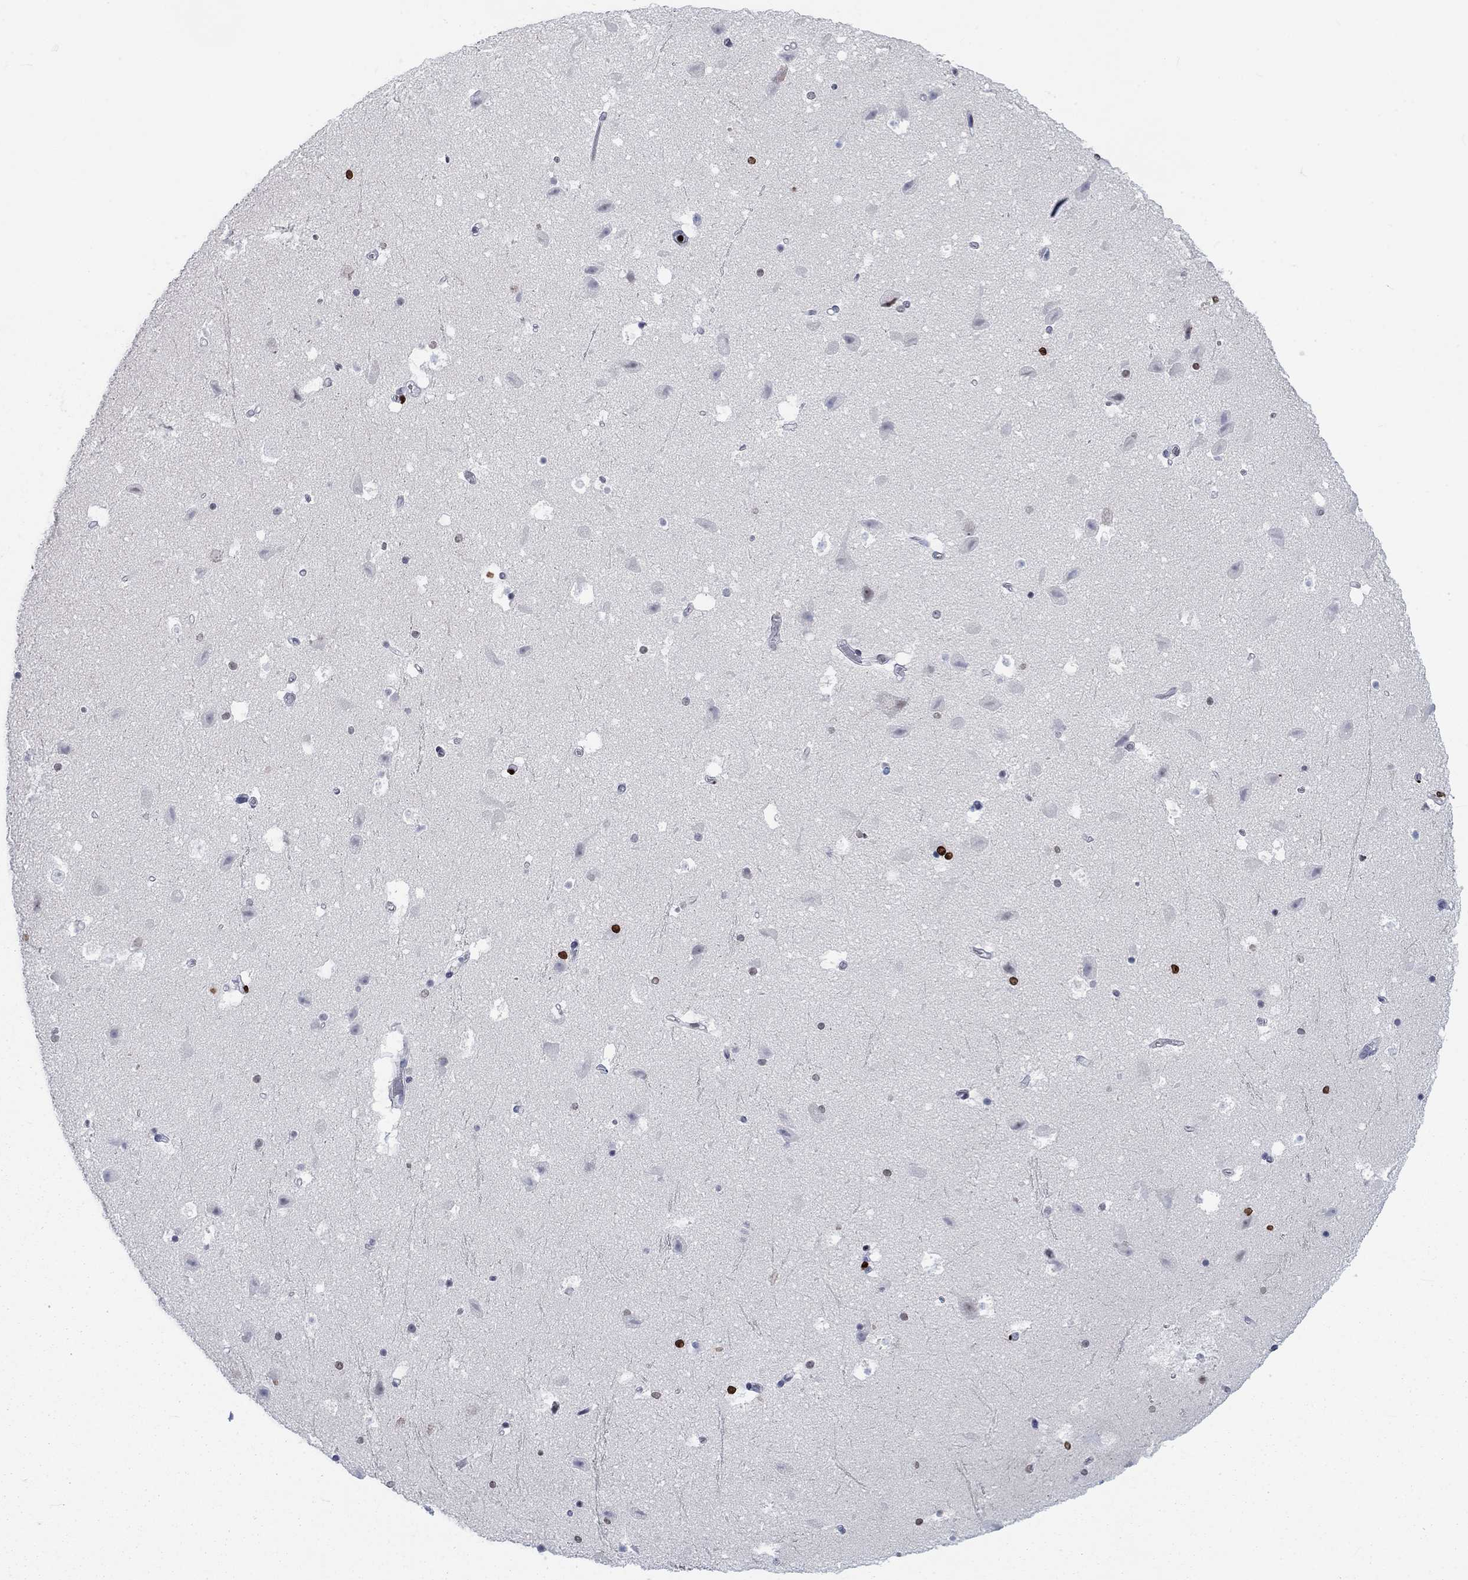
{"staining": {"intensity": "strong", "quantity": "<25%", "location": "nuclear"}, "tissue": "hippocampus", "cell_type": "Glial cells", "image_type": "normal", "snomed": [{"axis": "morphology", "description": "Normal tissue, NOS"}, {"axis": "topography", "description": "Hippocampus"}], "caption": "High-power microscopy captured an immunohistochemistry histopathology image of benign hippocampus, revealing strong nuclear staining in about <25% of glial cells. The staining was performed using DAB (3,3'-diaminobenzidine), with brown indicating positive protein expression. Nuclei are stained blue with hematoxylin.", "gene": "H1", "patient": {"sex": "male", "age": 51}}